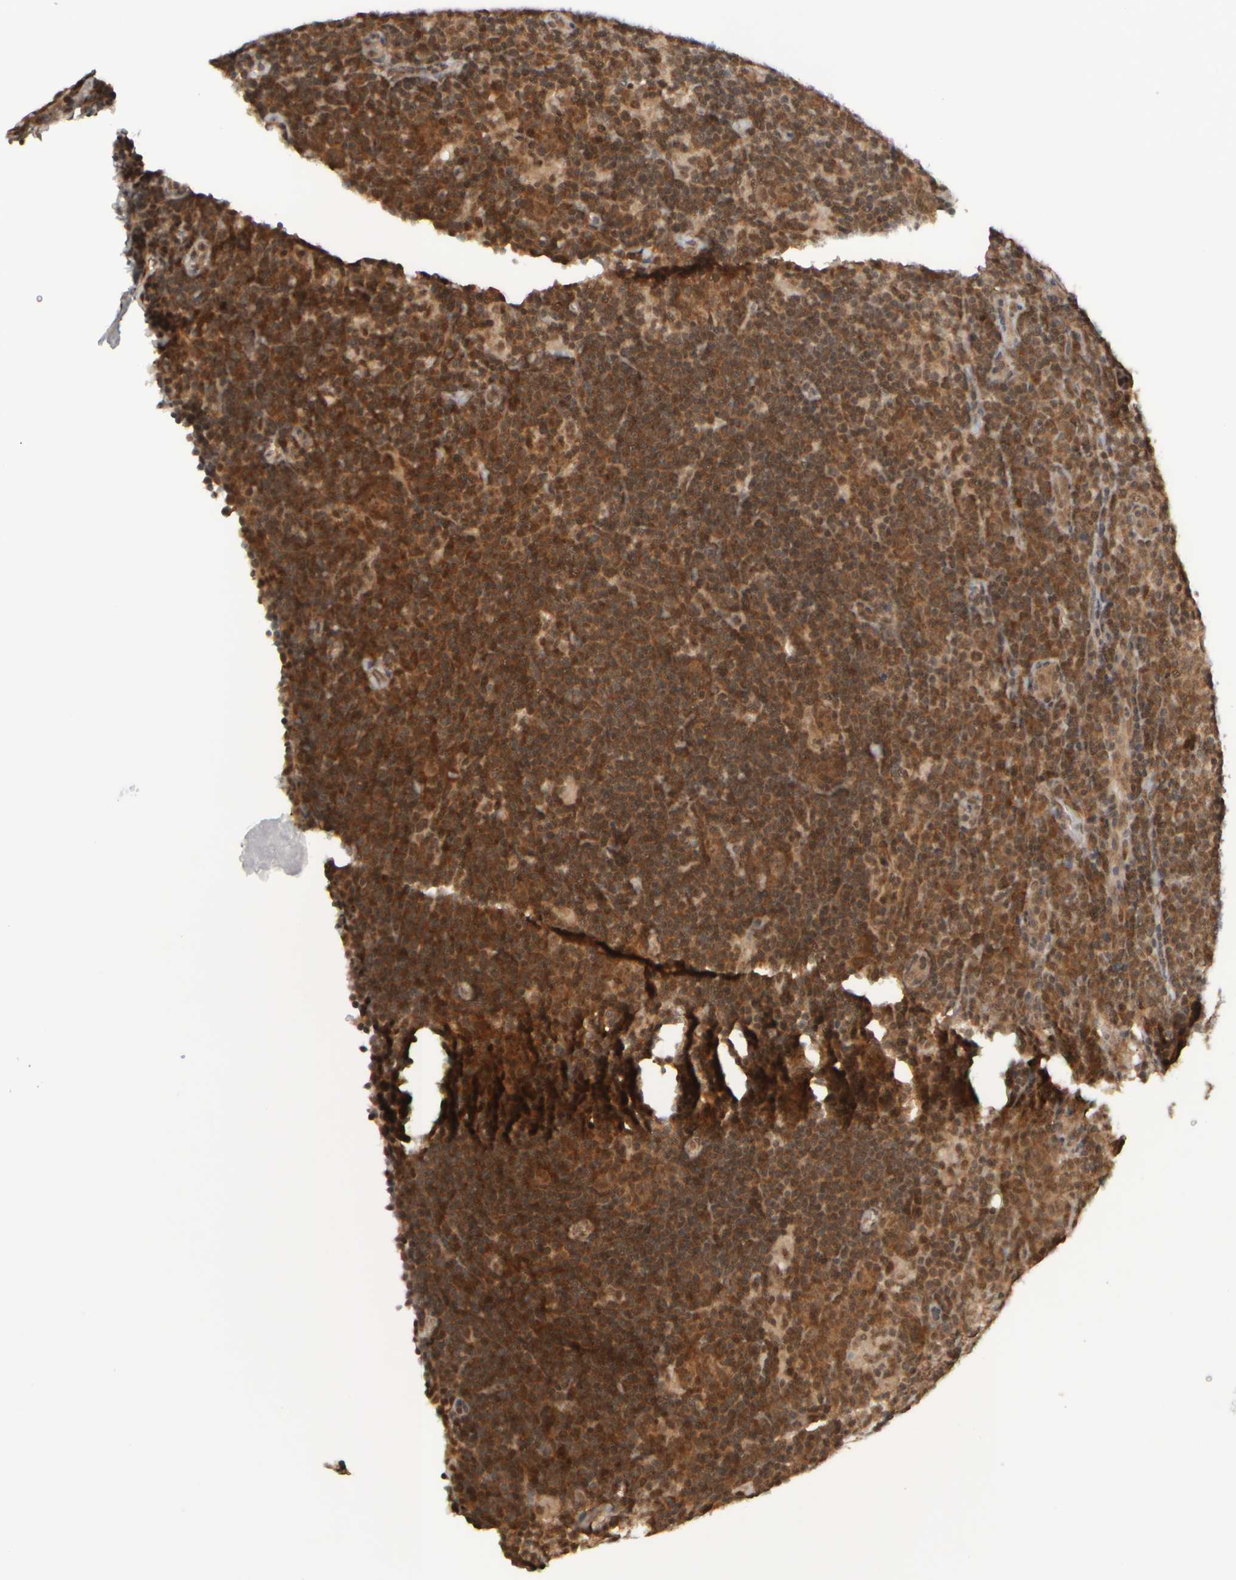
{"staining": {"intensity": "moderate", "quantity": ">75%", "location": "cytoplasmic/membranous,nuclear"}, "tissue": "lymphoma", "cell_type": "Tumor cells", "image_type": "cancer", "snomed": [{"axis": "morphology", "description": "Hodgkin's disease, NOS"}, {"axis": "topography", "description": "Lymph node"}], "caption": "Tumor cells display moderate cytoplasmic/membranous and nuclear expression in about >75% of cells in lymphoma.", "gene": "SYNRG", "patient": {"sex": "female", "age": 57}}